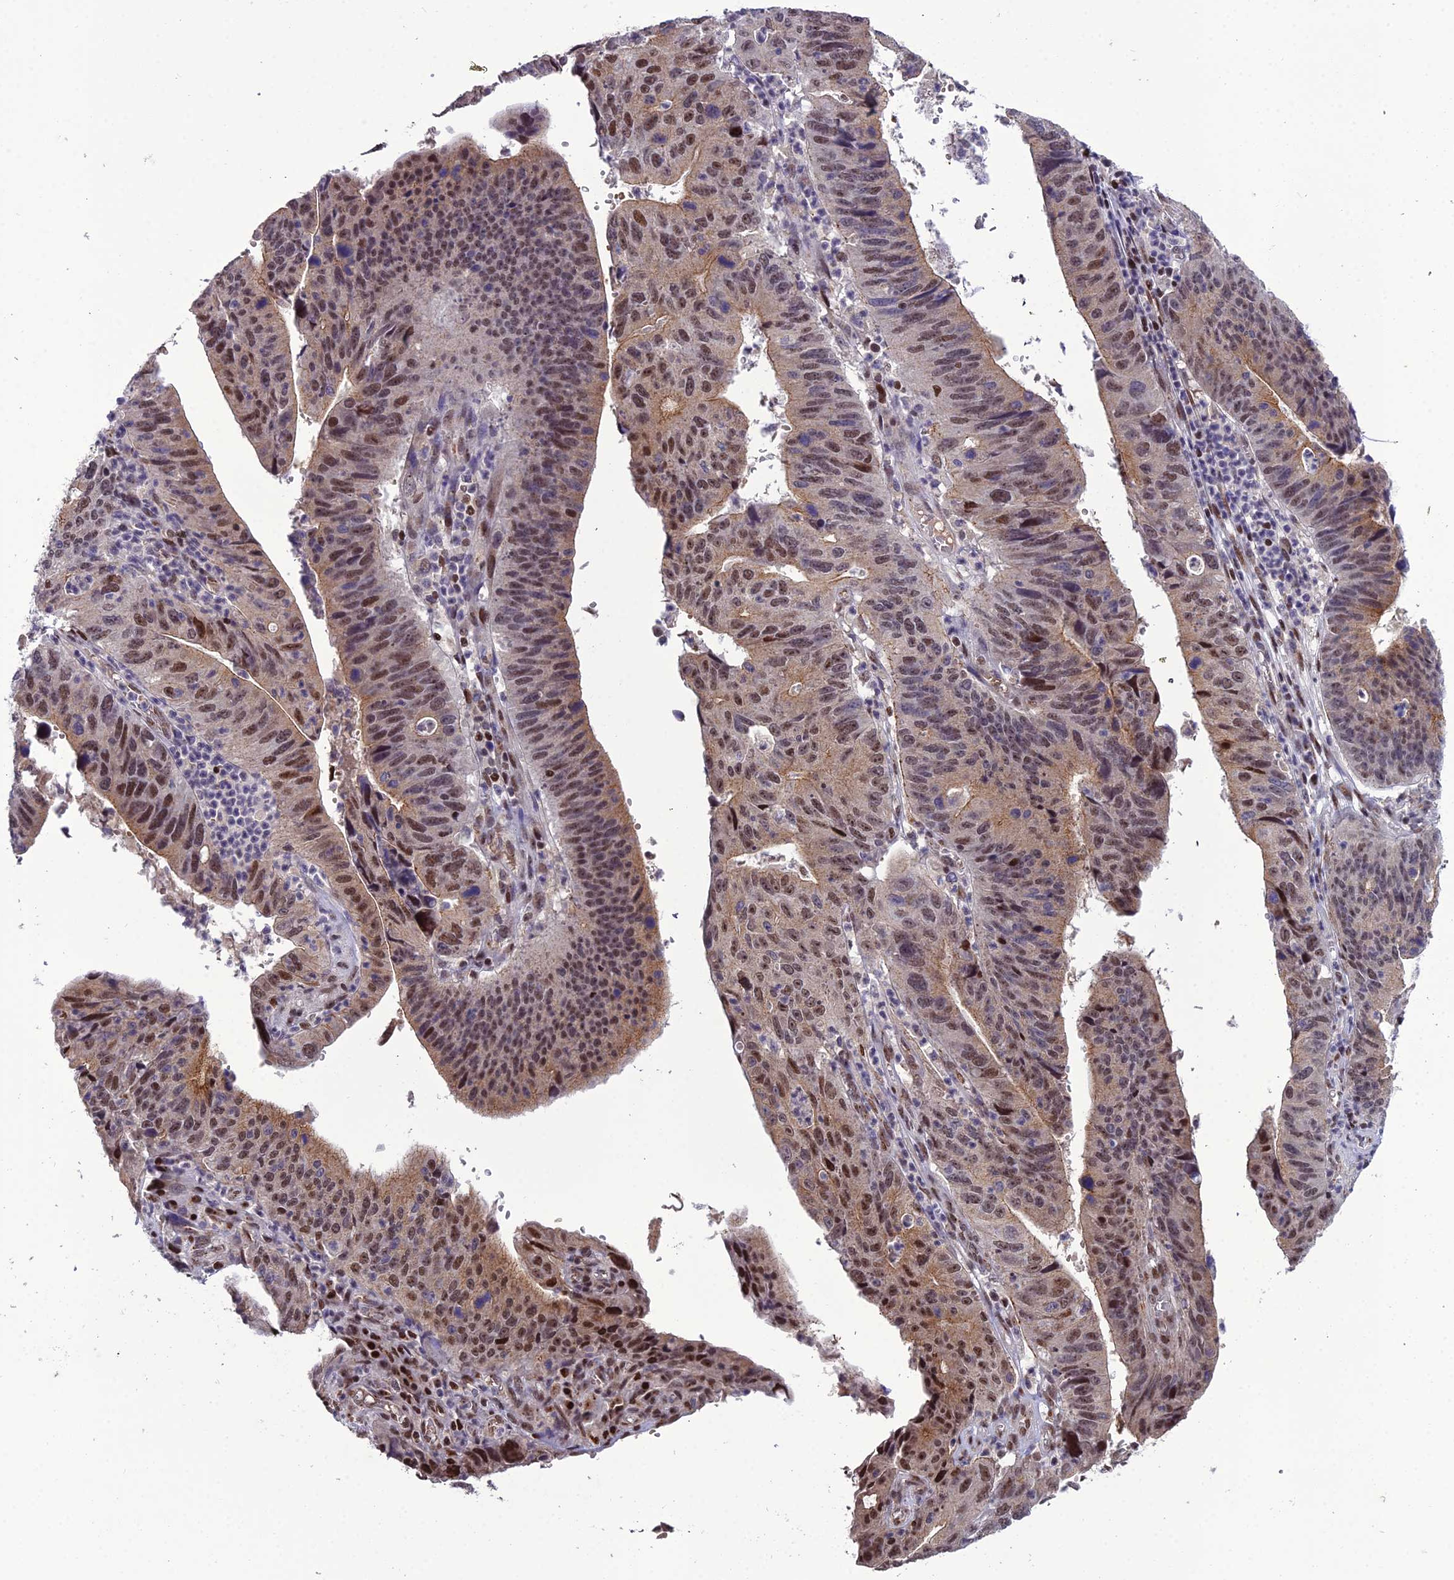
{"staining": {"intensity": "moderate", "quantity": "25%-75%", "location": "cytoplasmic/membranous,nuclear"}, "tissue": "stomach cancer", "cell_type": "Tumor cells", "image_type": "cancer", "snomed": [{"axis": "morphology", "description": "Adenocarcinoma, NOS"}, {"axis": "topography", "description": "Stomach"}], "caption": "A brown stain labels moderate cytoplasmic/membranous and nuclear positivity of a protein in human stomach cancer (adenocarcinoma) tumor cells.", "gene": "ARL2", "patient": {"sex": "male", "age": 59}}